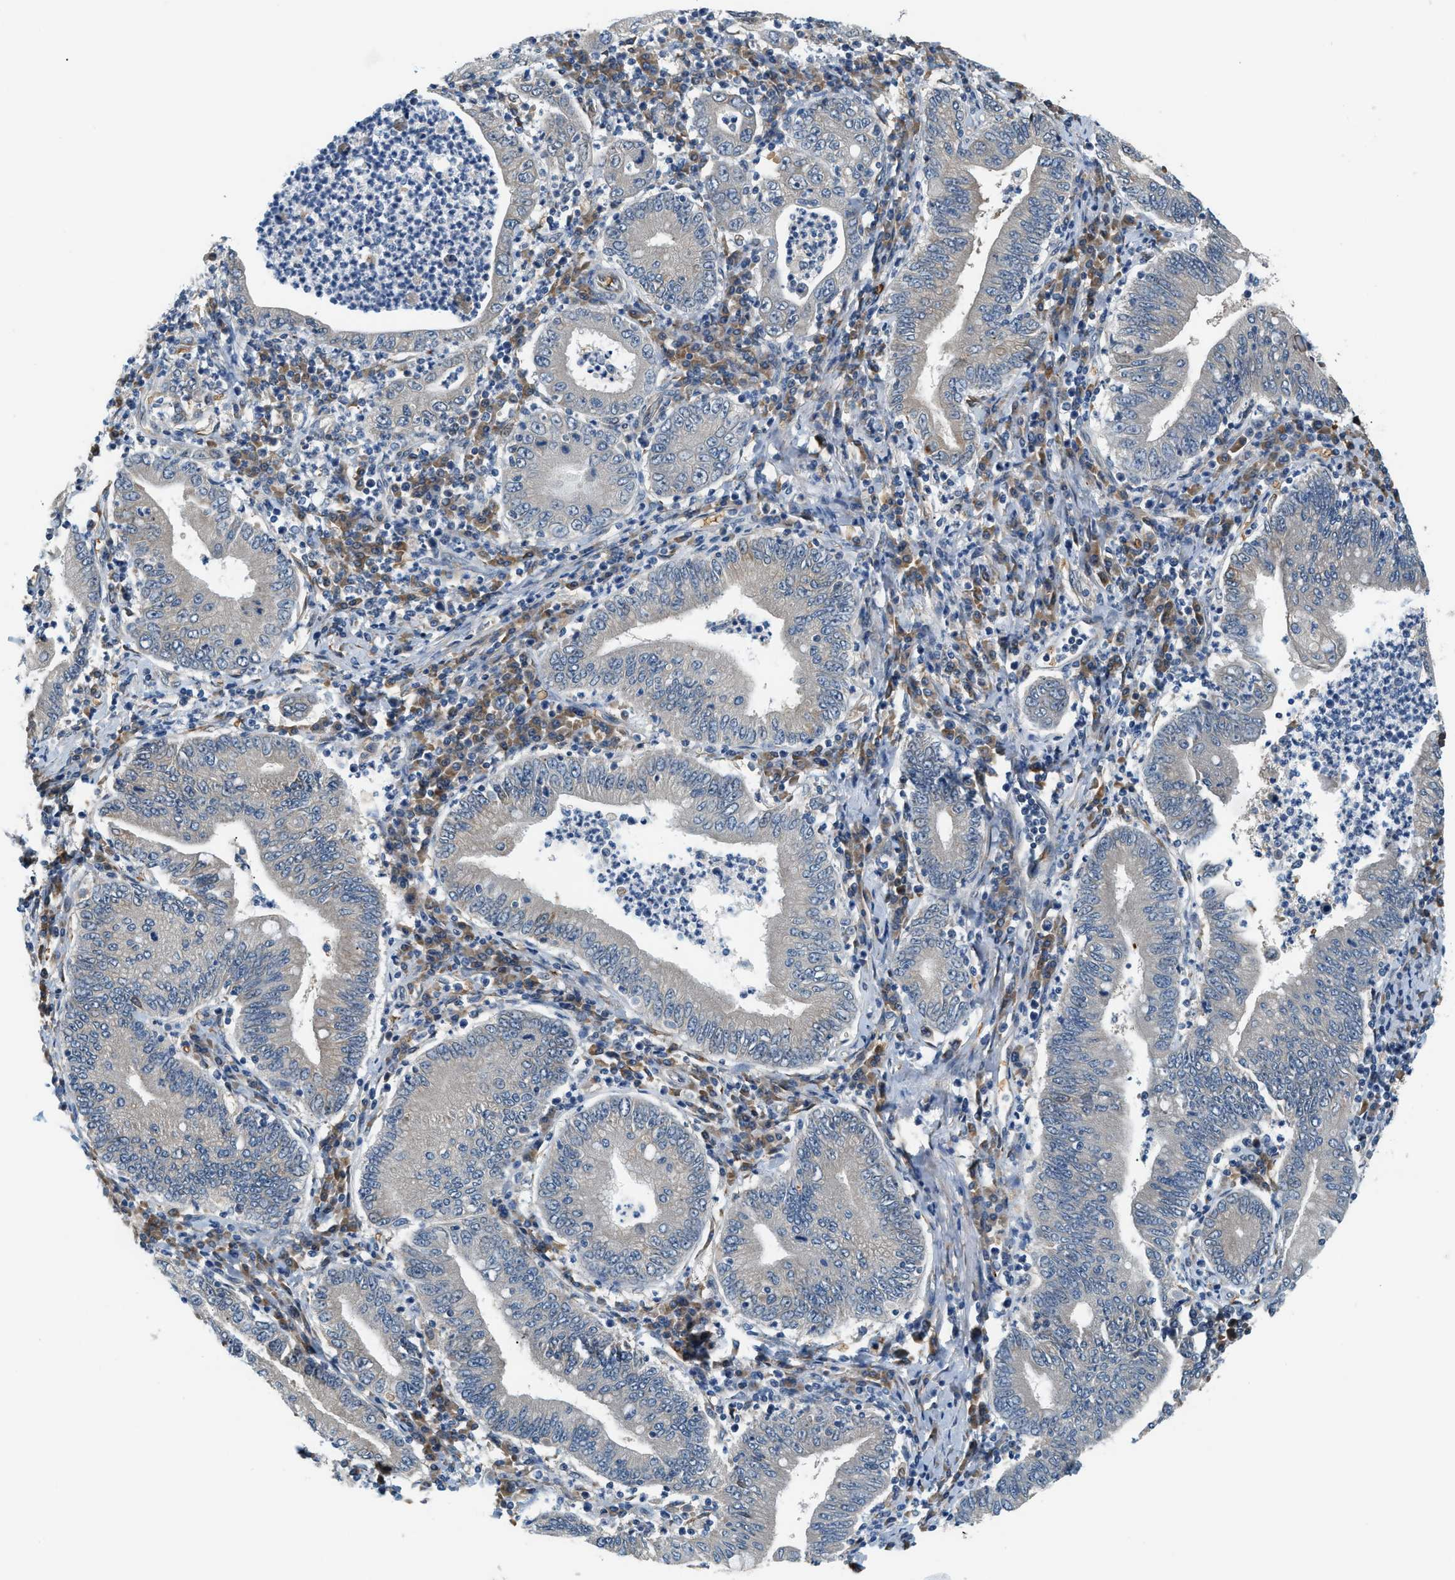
{"staining": {"intensity": "weak", "quantity": "<25%", "location": "cytoplasmic/membranous"}, "tissue": "stomach cancer", "cell_type": "Tumor cells", "image_type": "cancer", "snomed": [{"axis": "morphology", "description": "Normal tissue, NOS"}, {"axis": "morphology", "description": "Adenocarcinoma, NOS"}, {"axis": "topography", "description": "Esophagus"}, {"axis": "topography", "description": "Stomach, upper"}, {"axis": "topography", "description": "Peripheral nerve tissue"}], "caption": "Stomach cancer (adenocarcinoma) was stained to show a protein in brown. There is no significant staining in tumor cells.", "gene": "CYTH2", "patient": {"sex": "male", "age": 62}}